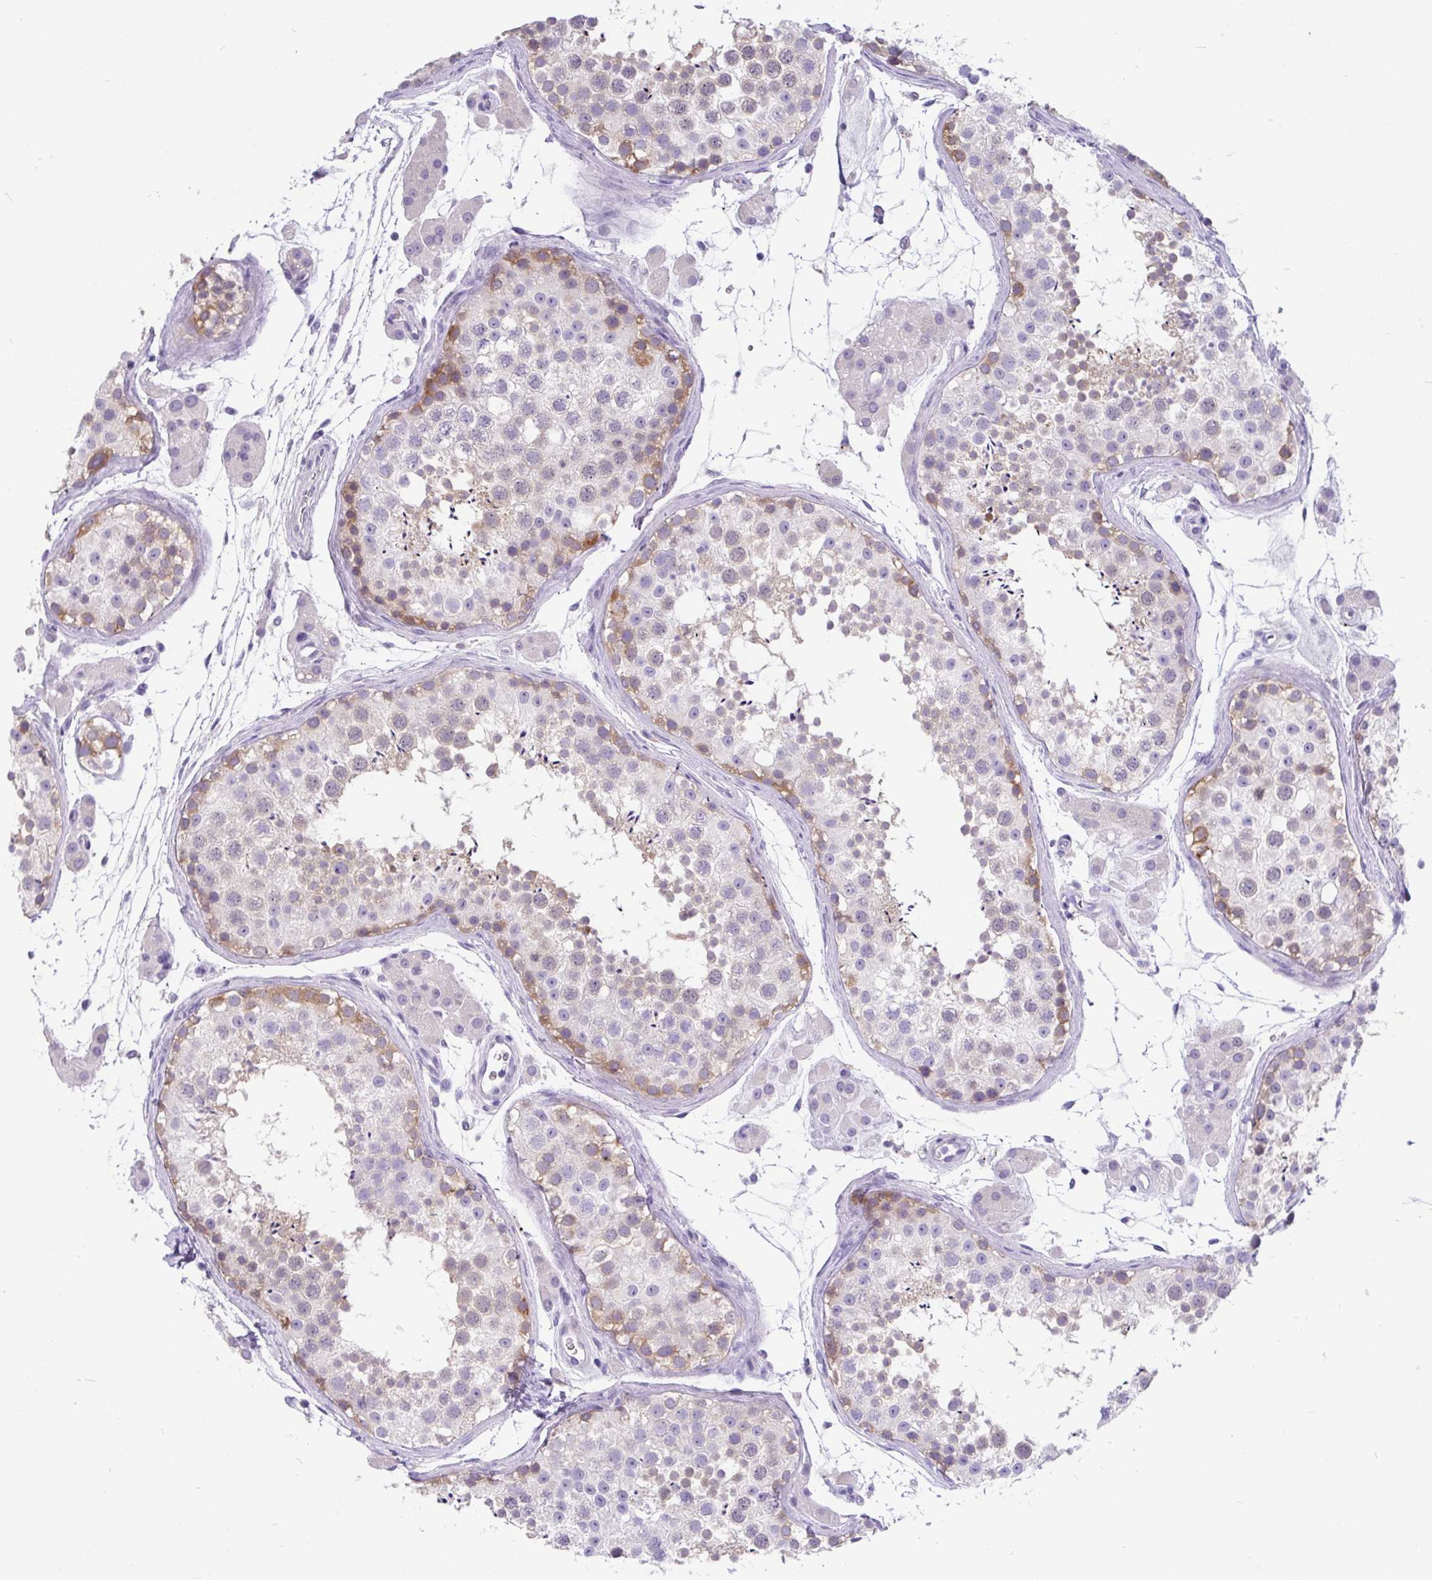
{"staining": {"intensity": "moderate", "quantity": "<25%", "location": "cytoplasmic/membranous"}, "tissue": "testis", "cell_type": "Cells in seminiferous ducts", "image_type": "normal", "snomed": [{"axis": "morphology", "description": "Normal tissue, NOS"}, {"axis": "topography", "description": "Testis"}], "caption": "A brown stain highlights moderate cytoplasmic/membranous expression of a protein in cells in seminiferous ducts of normal human testis.", "gene": "KIAA2013", "patient": {"sex": "male", "age": 41}}